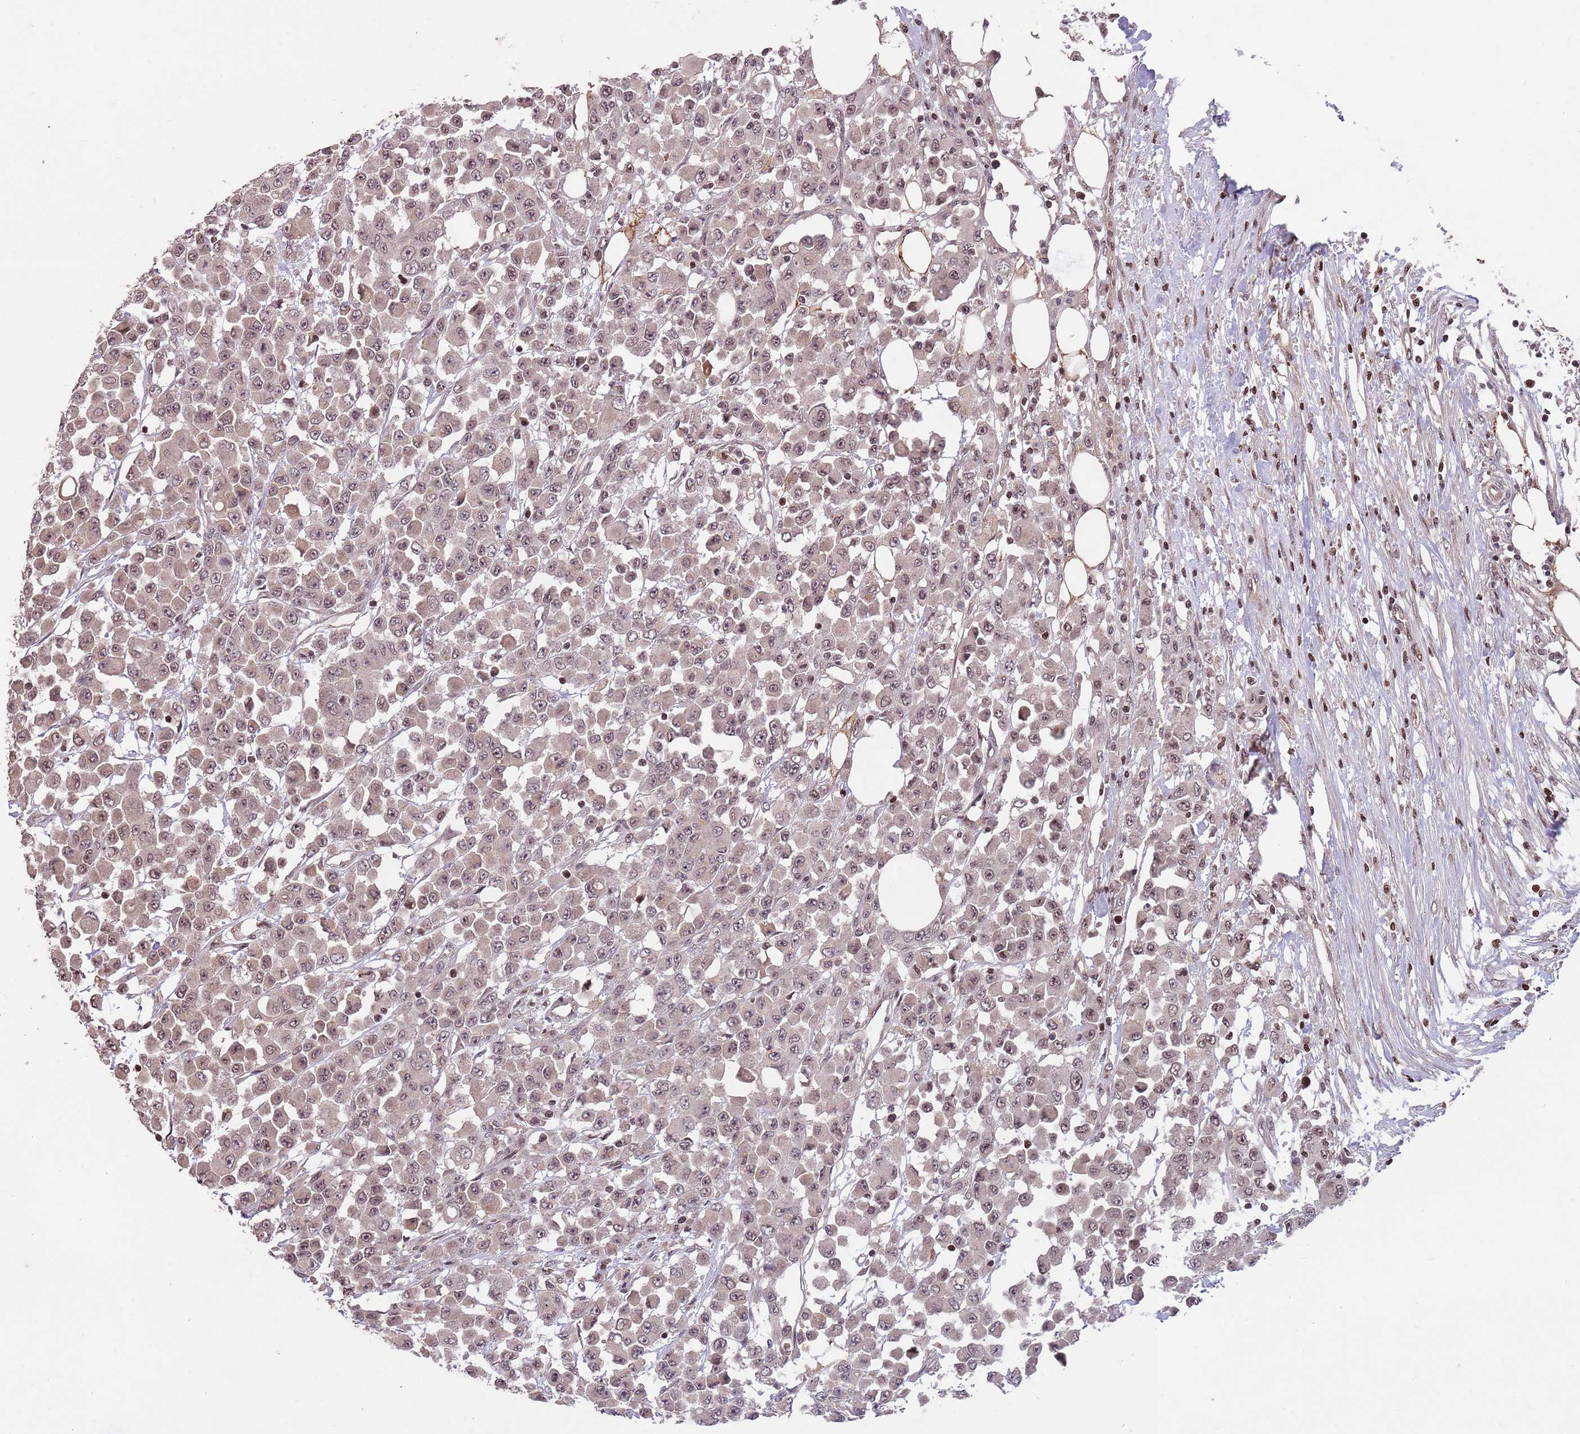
{"staining": {"intensity": "weak", "quantity": ">75%", "location": "nuclear"}, "tissue": "colorectal cancer", "cell_type": "Tumor cells", "image_type": "cancer", "snomed": [{"axis": "morphology", "description": "Adenocarcinoma, NOS"}, {"axis": "topography", "description": "Colon"}], "caption": "Tumor cells reveal low levels of weak nuclear staining in approximately >75% of cells in adenocarcinoma (colorectal).", "gene": "MEI1", "patient": {"sex": "male", "age": 51}}